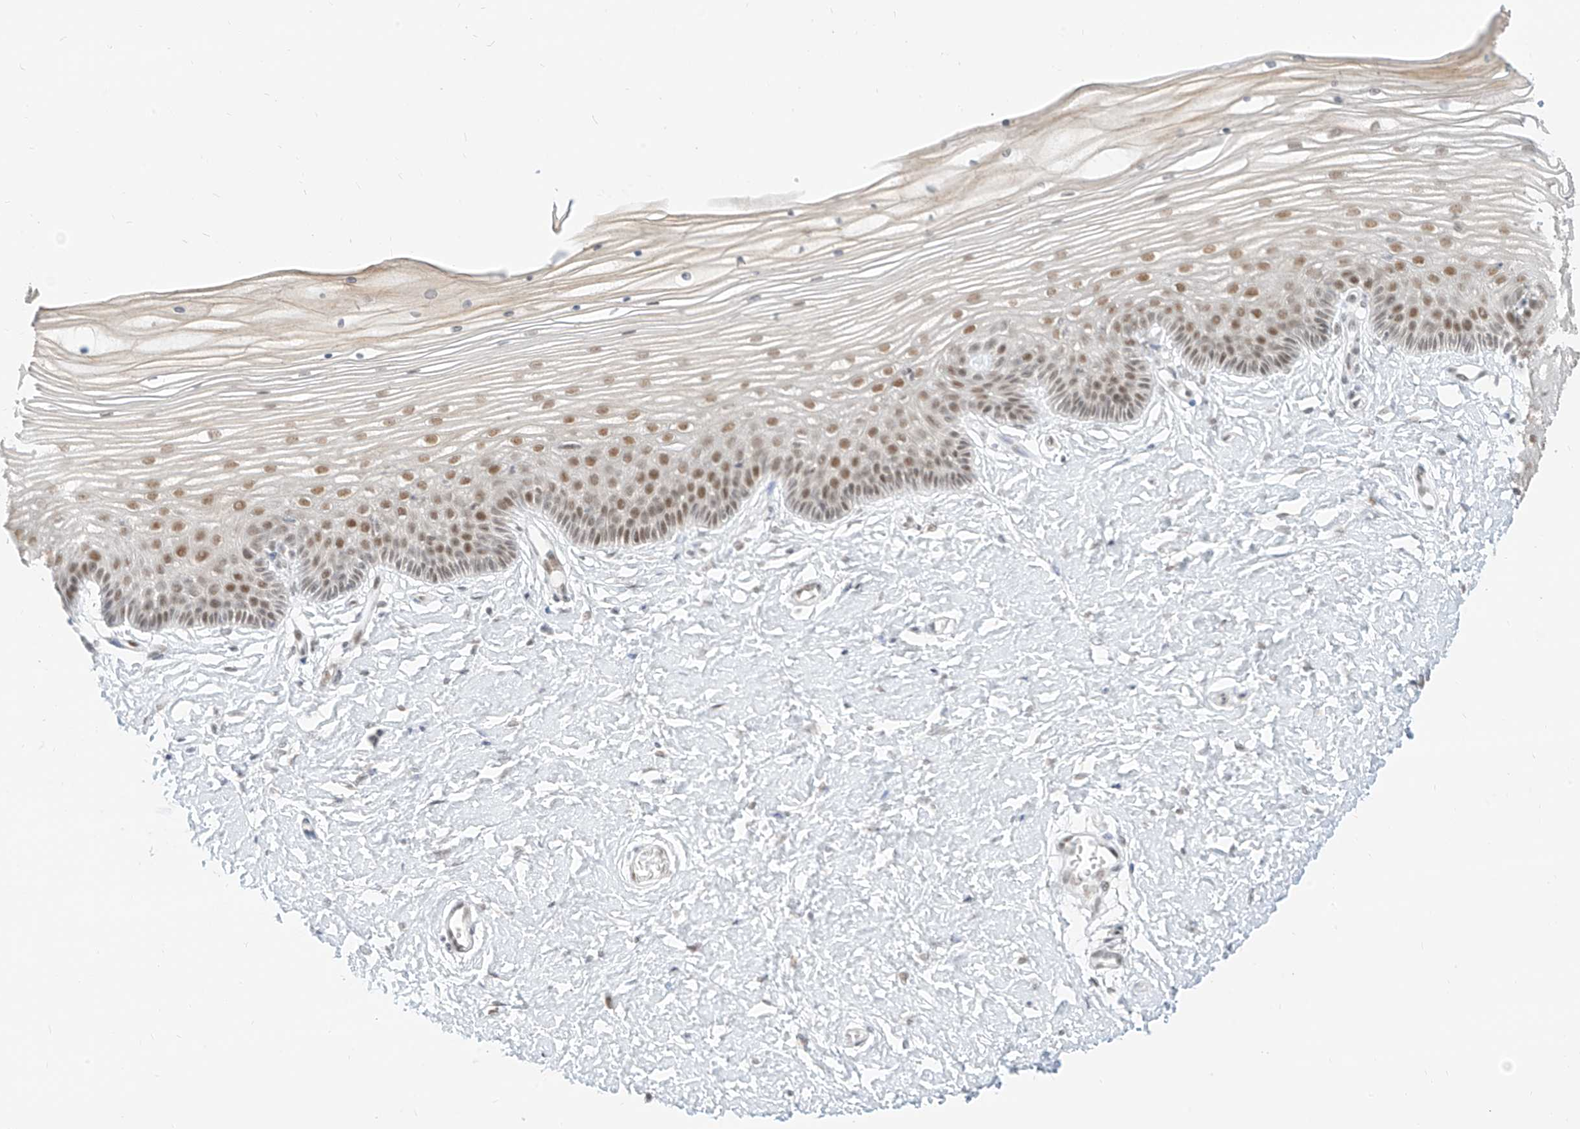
{"staining": {"intensity": "moderate", "quantity": "25%-75%", "location": "nuclear"}, "tissue": "vagina", "cell_type": "Squamous epithelial cells", "image_type": "normal", "snomed": [{"axis": "morphology", "description": "Normal tissue, NOS"}, {"axis": "topography", "description": "Vagina"}, {"axis": "topography", "description": "Cervix"}], "caption": "Vagina stained with DAB (3,3'-diaminobenzidine) IHC exhibits medium levels of moderate nuclear staining in approximately 25%-75% of squamous epithelial cells. Using DAB (brown) and hematoxylin (blue) stains, captured at high magnification using brightfield microscopy.", "gene": "SUPT5H", "patient": {"sex": "female", "age": 40}}